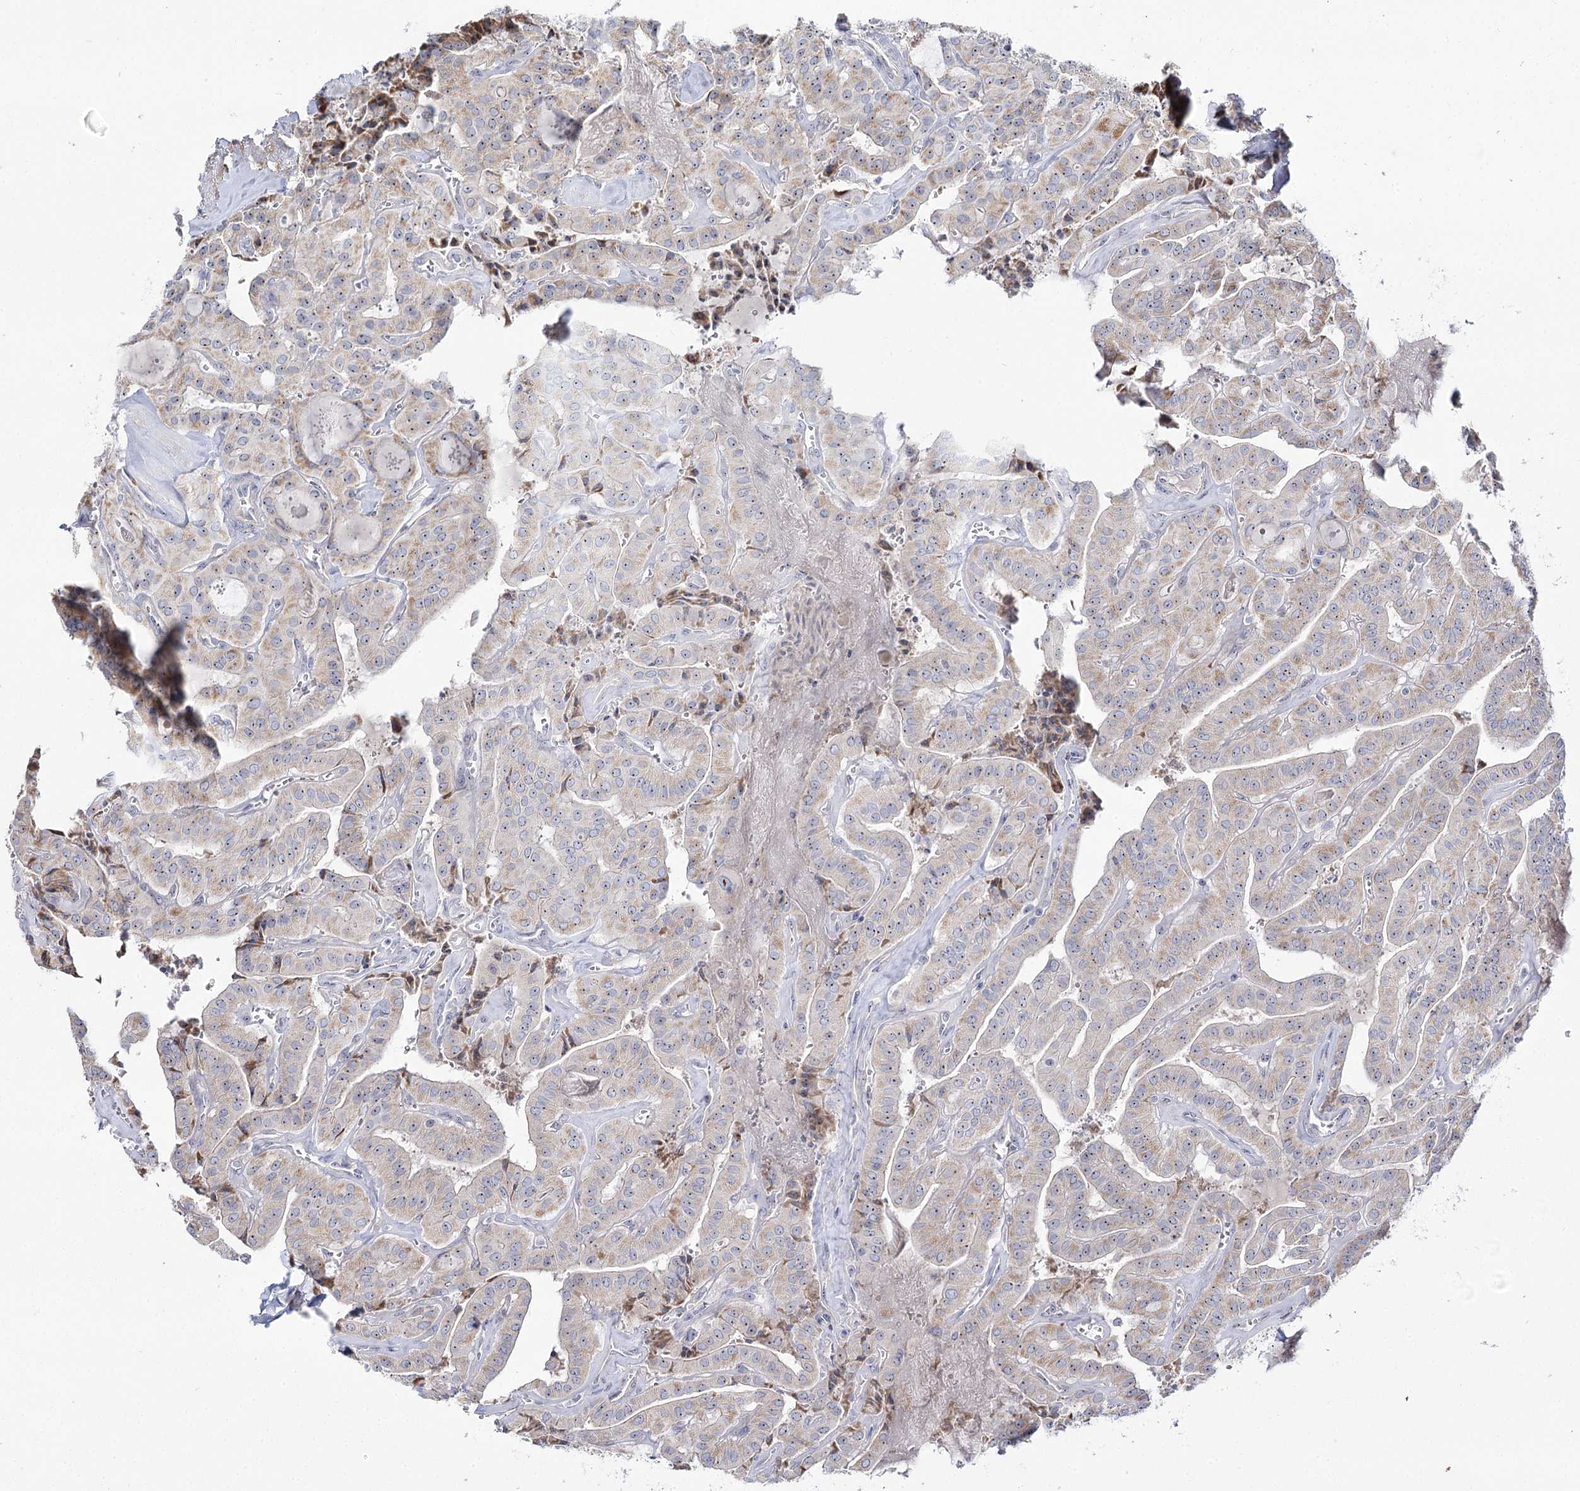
{"staining": {"intensity": "weak", "quantity": "25%-75%", "location": "cytoplasmic/membranous"}, "tissue": "thyroid cancer", "cell_type": "Tumor cells", "image_type": "cancer", "snomed": [{"axis": "morphology", "description": "Papillary adenocarcinoma, NOS"}, {"axis": "topography", "description": "Thyroid gland"}], "caption": "High-magnification brightfield microscopy of thyroid papillary adenocarcinoma stained with DAB (3,3'-diaminobenzidine) (brown) and counterstained with hematoxylin (blue). tumor cells exhibit weak cytoplasmic/membranous expression is appreciated in approximately25%-75% of cells.", "gene": "SUOX", "patient": {"sex": "male", "age": 52}}